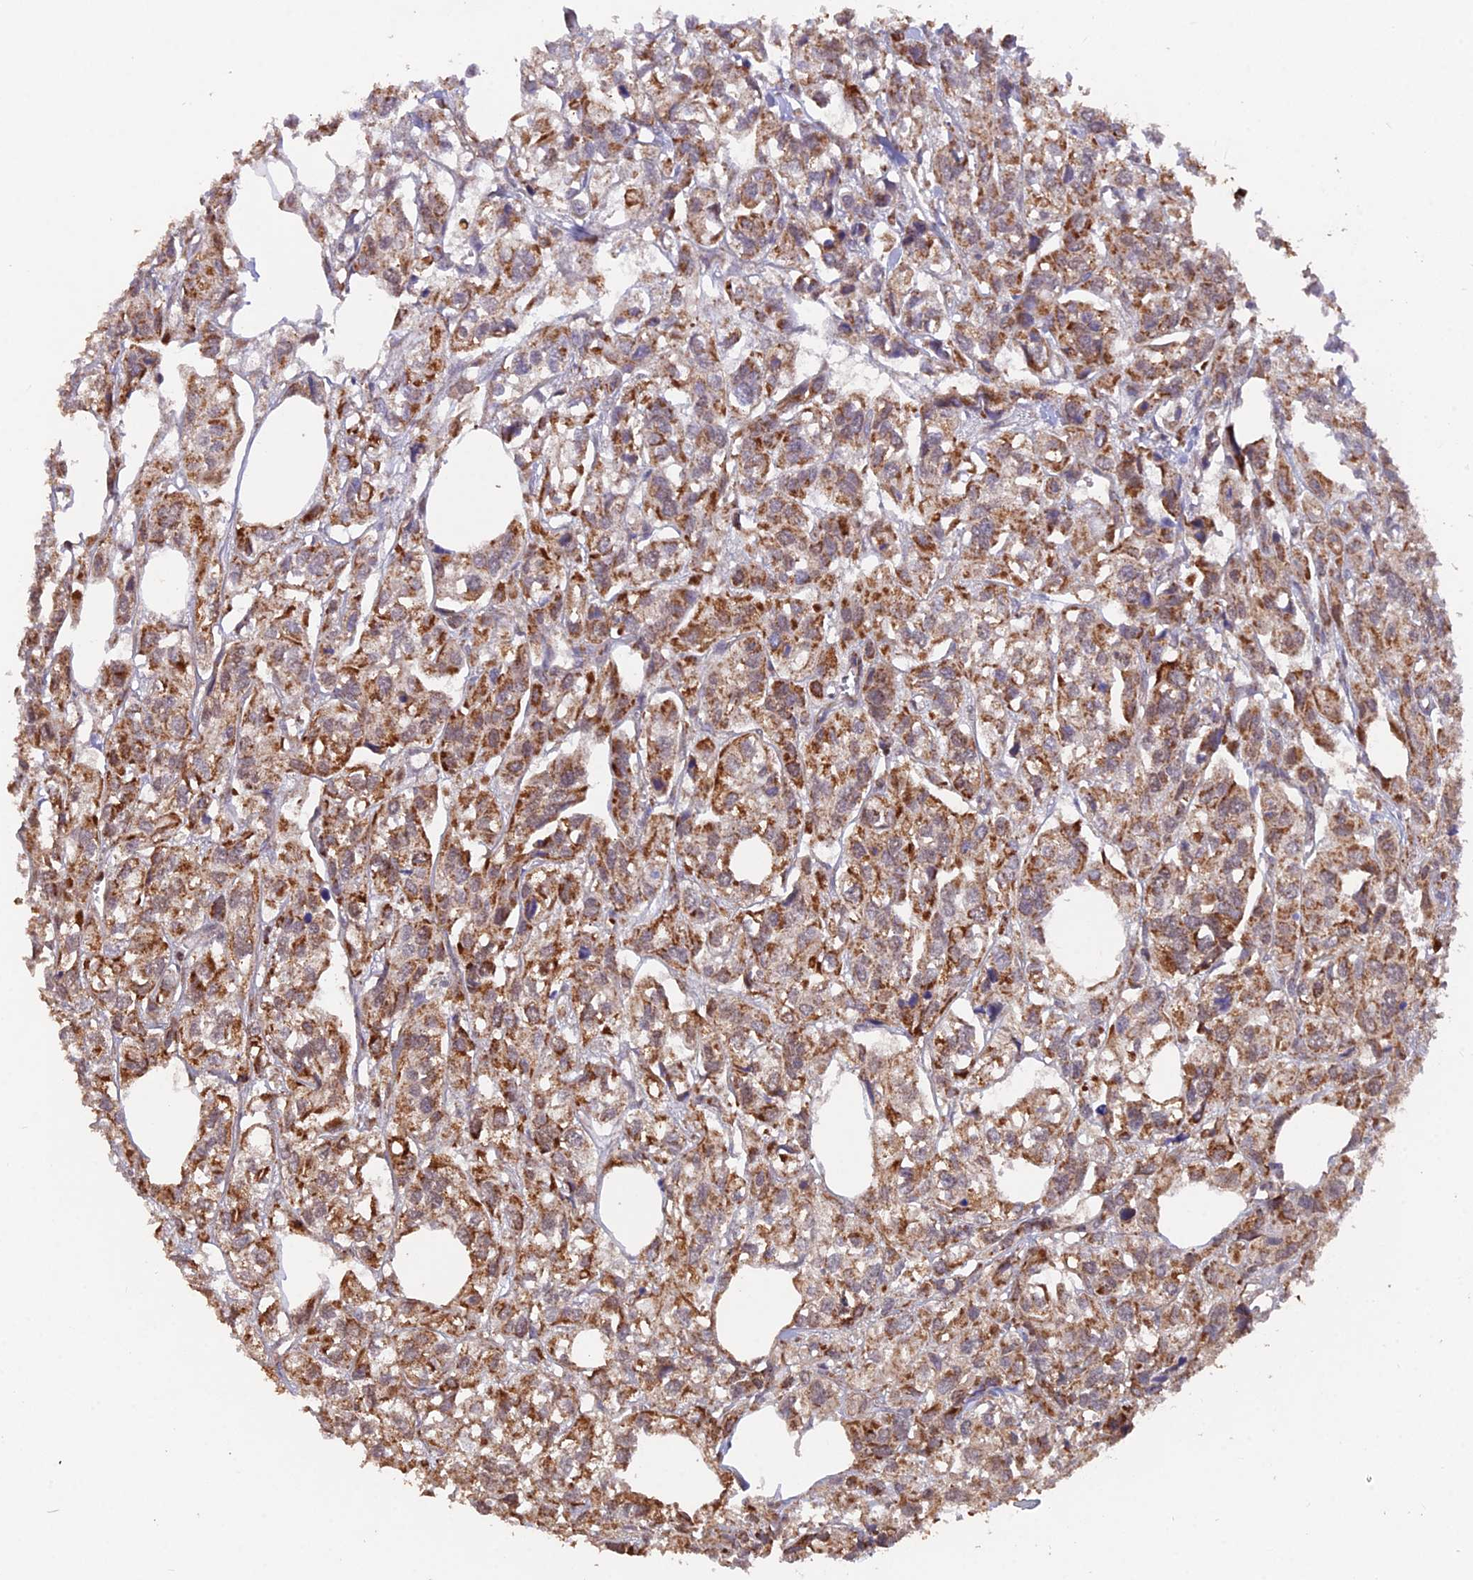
{"staining": {"intensity": "moderate", "quantity": ">75%", "location": "cytoplasmic/membranous"}, "tissue": "urothelial cancer", "cell_type": "Tumor cells", "image_type": "cancer", "snomed": [{"axis": "morphology", "description": "Urothelial carcinoma, High grade"}, {"axis": "topography", "description": "Urinary bladder"}], "caption": "Immunohistochemical staining of urothelial carcinoma (high-grade) displays moderate cytoplasmic/membranous protein expression in about >75% of tumor cells.", "gene": "IFT22", "patient": {"sex": "male", "age": 67}}